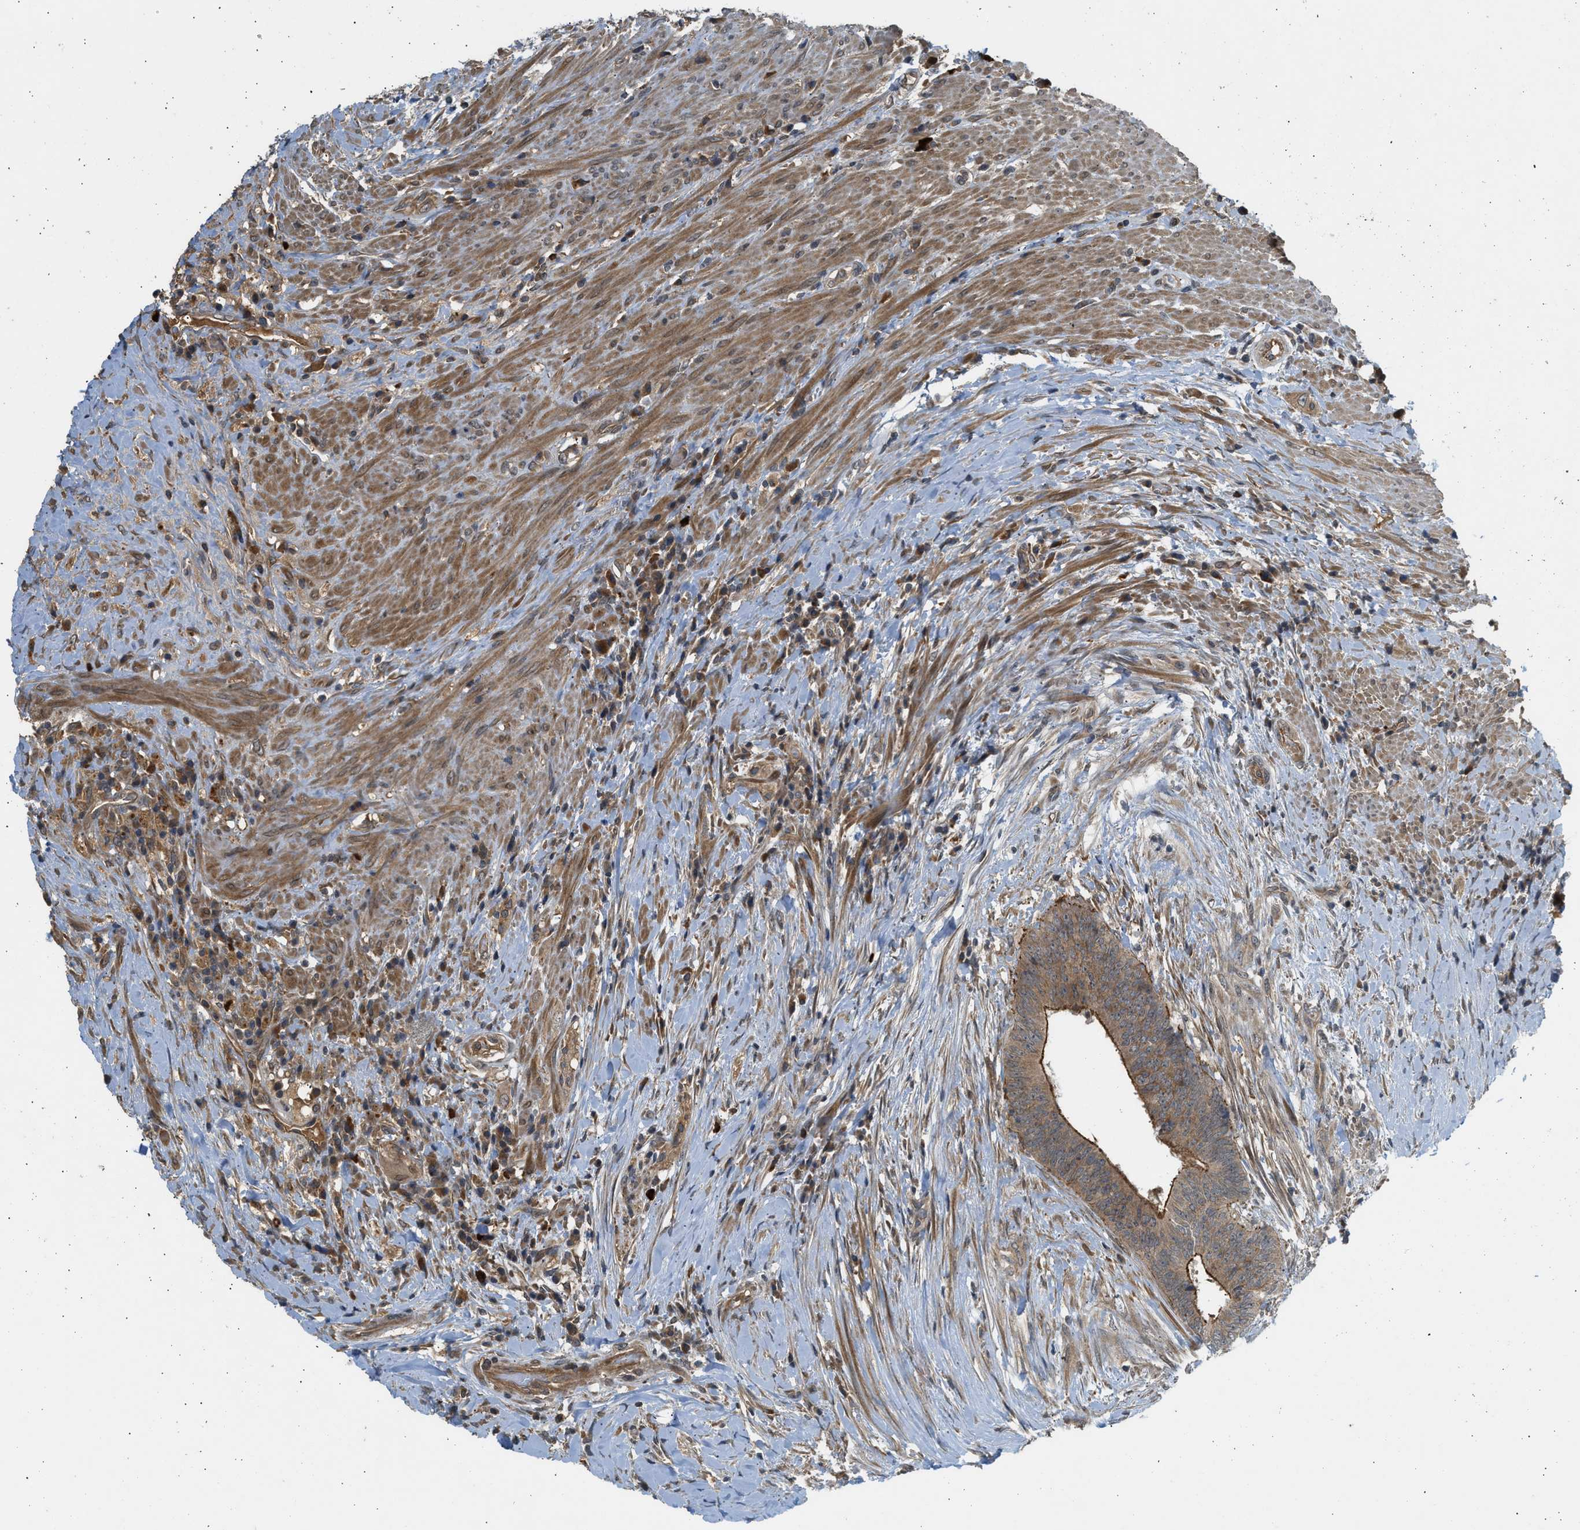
{"staining": {"intensity": "moderate", "quantity": ">75%", "location": "cytoplasmic/membranous"}, "tissue": "colorectal cancer", "cell_type": "Tumor cells", "image_type": "cancer", "snomed": [{"axis": "morphology", "description": "Adenocarcinoma, NOS"}, {"axis": "topography", "description": "Rectum"}], "caption": "Protein staining displays moderate cytoplasmic/membranous staining in approximately >75% of tumor cells in colorectal adenocarcinoma.", "gene": "ADCY8", "patient": {"sex": "male", "age": 72}}